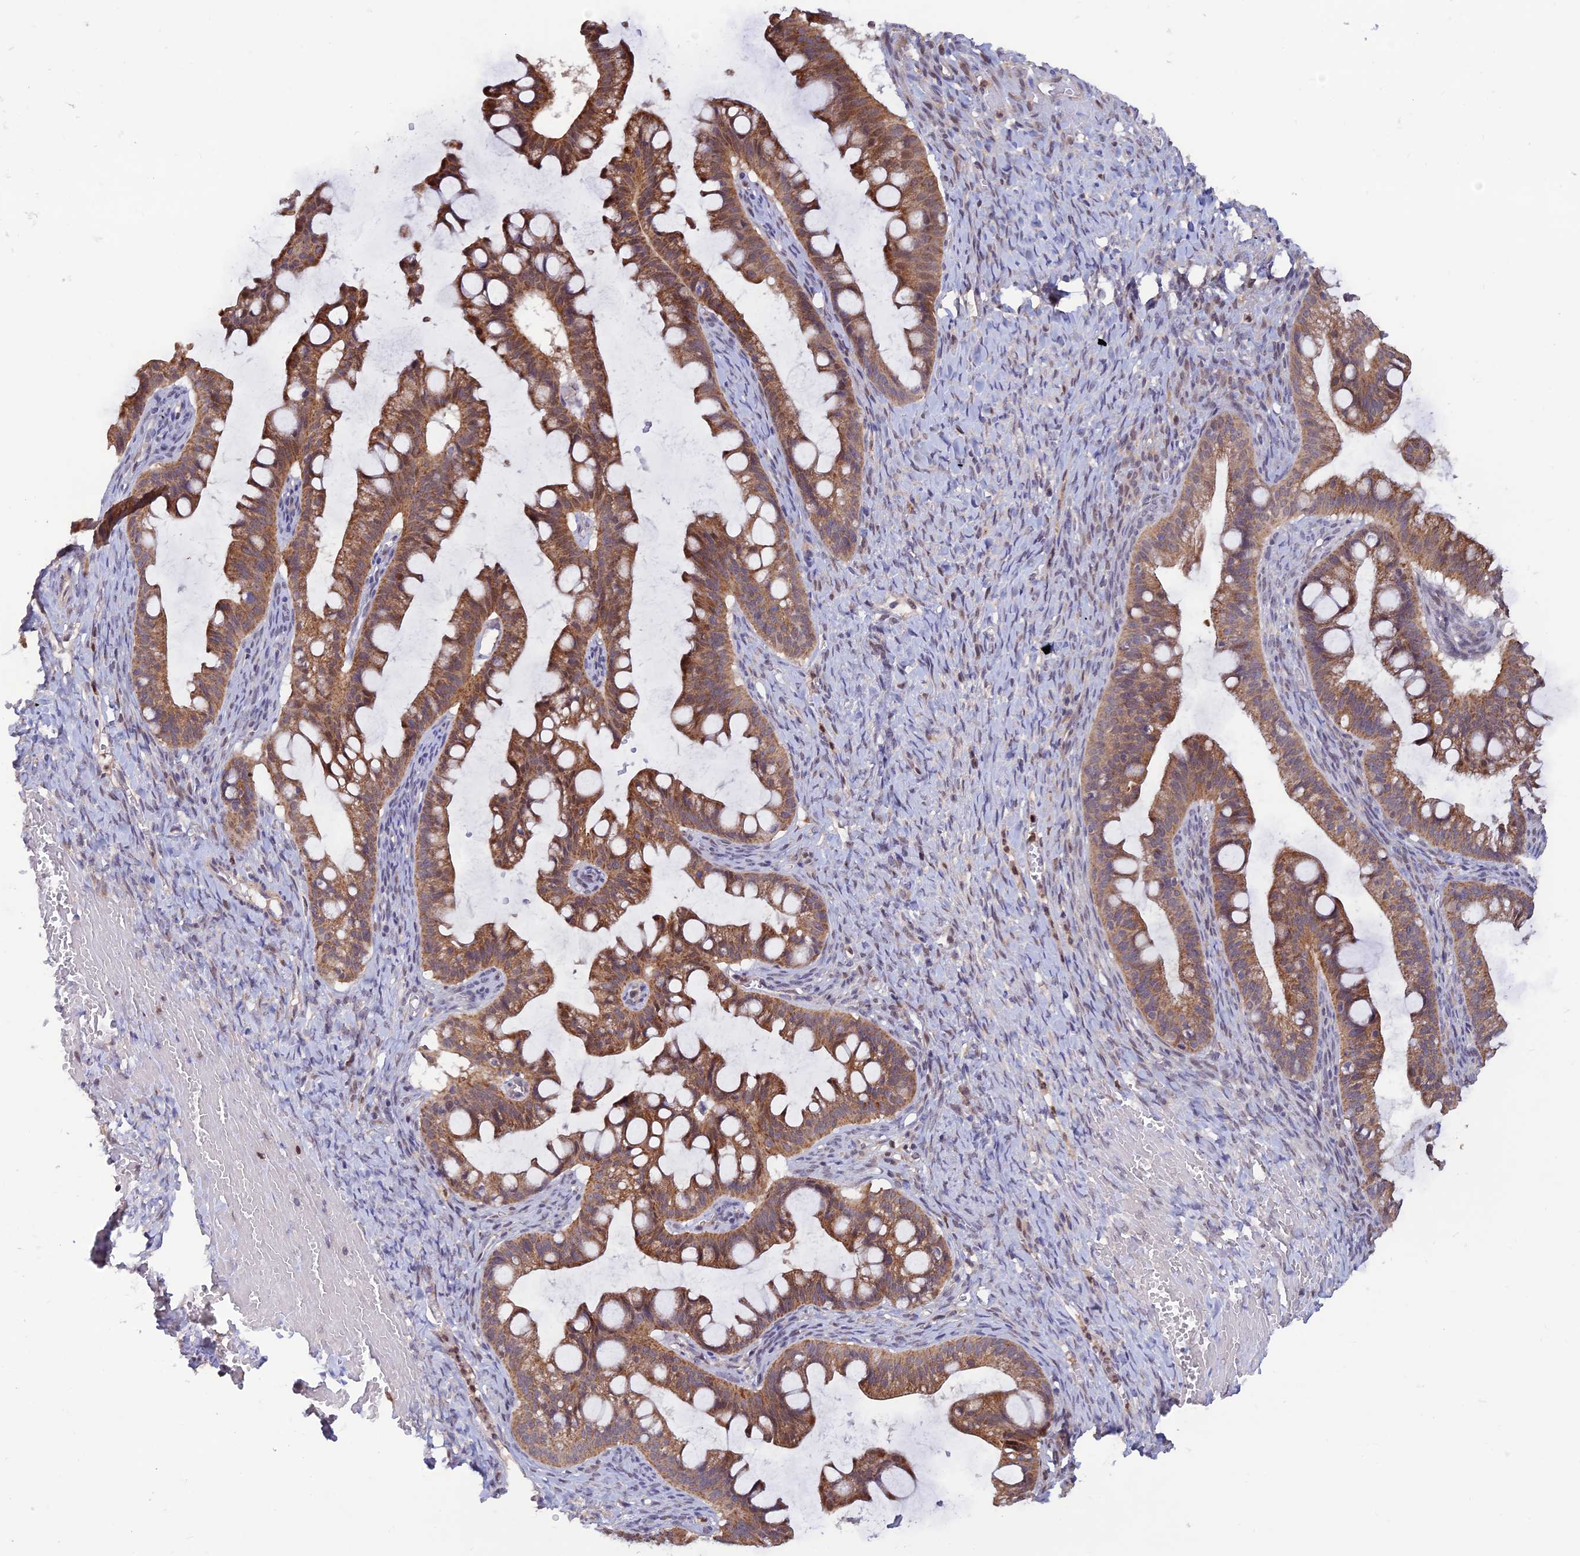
{"staining": {"intensity": "moderate", "quantity": ">75%", "location": "cytoplasmic/membranous,nuclear"}, "tissue": "ovarian cancer", "cell_type": "Tumor cells", "image_type": "cancer", "snomed": [{"axis": "morphology", "description": "Cystadenocarcinoma, mucinous, NOS"}, {"axis": "topography", "description": "Ovary"}], "caption": "Ovarian mucinous cystadenocarcinoma stained with a protein marker shows moderate staining in tumor cells.", "gene": "FASTKD5", "patient": {"sex": "female", "age": 73}}